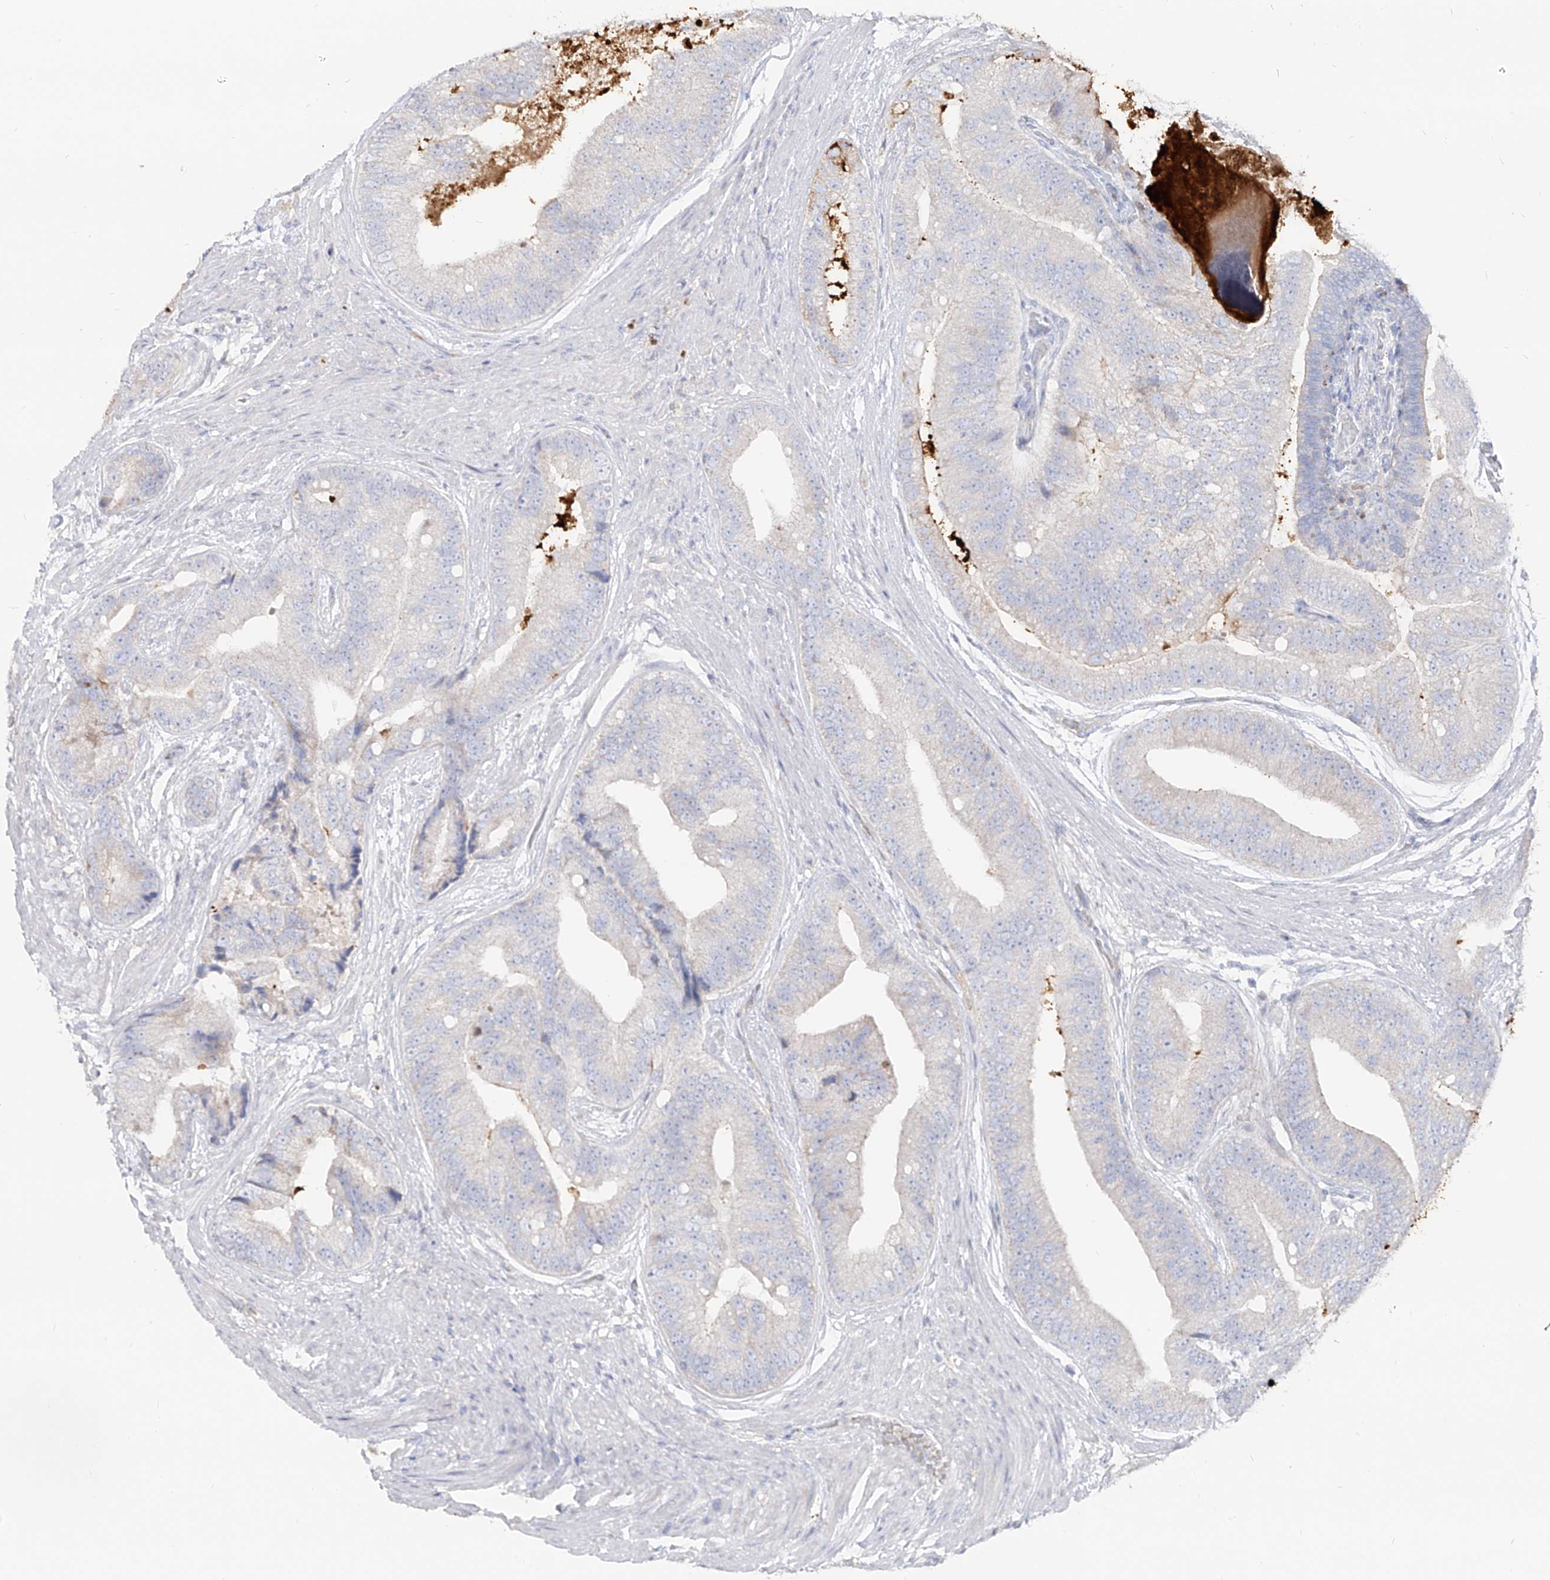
{"staining": {"intensity": "negative", "quantity": "none", "location": "none"}, "tissue": "prostate cancer", "cell_type": "Tumor cells", "image_type": "cancer", "snomed": [{"axis": "morphology", "description": "Adenocarcinoma, High grade"}, {"axis": "topography", "description": "Prostate"}], "caption": "Immunohistochemistry of human high-grade adenocarcinoma (prostate) exhibits no staining in tumor cells.", "gene": "RBFOX3", "patient": {"sex": "male", "age": 70}}